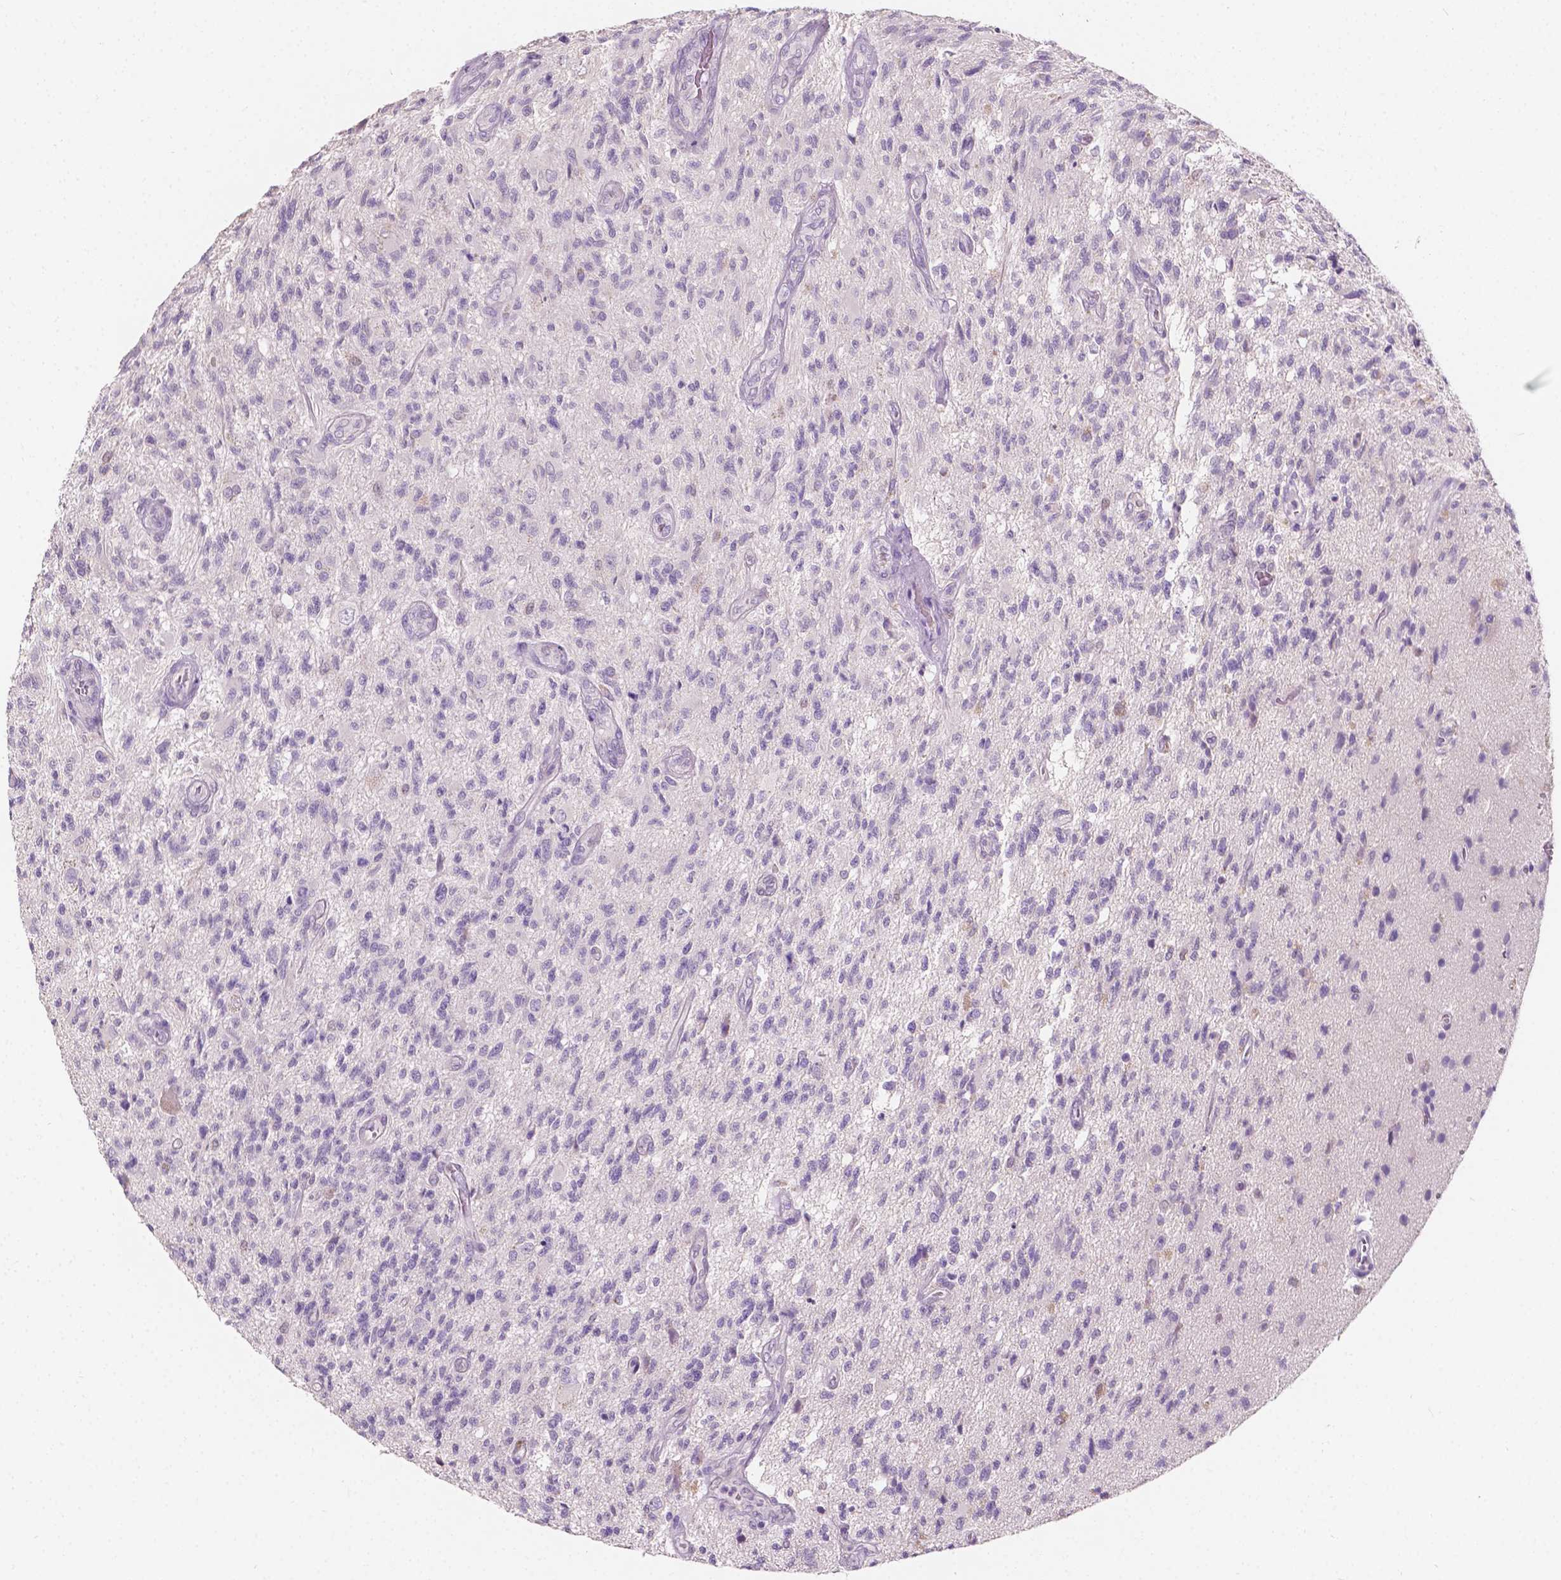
{"staining": {"intensity": "negative", "quantity": "none", "location": "none"}, "tissue": "glioma", "cell_type": "Tumor cells", "image_type": "cancer", "snomed": [{"axis": "morphology", "description": "Glioma, malignant, High grade"}, {"axis": "topography", "description": "Brain"}], "caption": "IHC micrograph of human glioma stained for a protein (brown), which exhibits no staining in tumor cells.", "gene": "TAL1", "patient": {"sex": "male", "age": 56}}